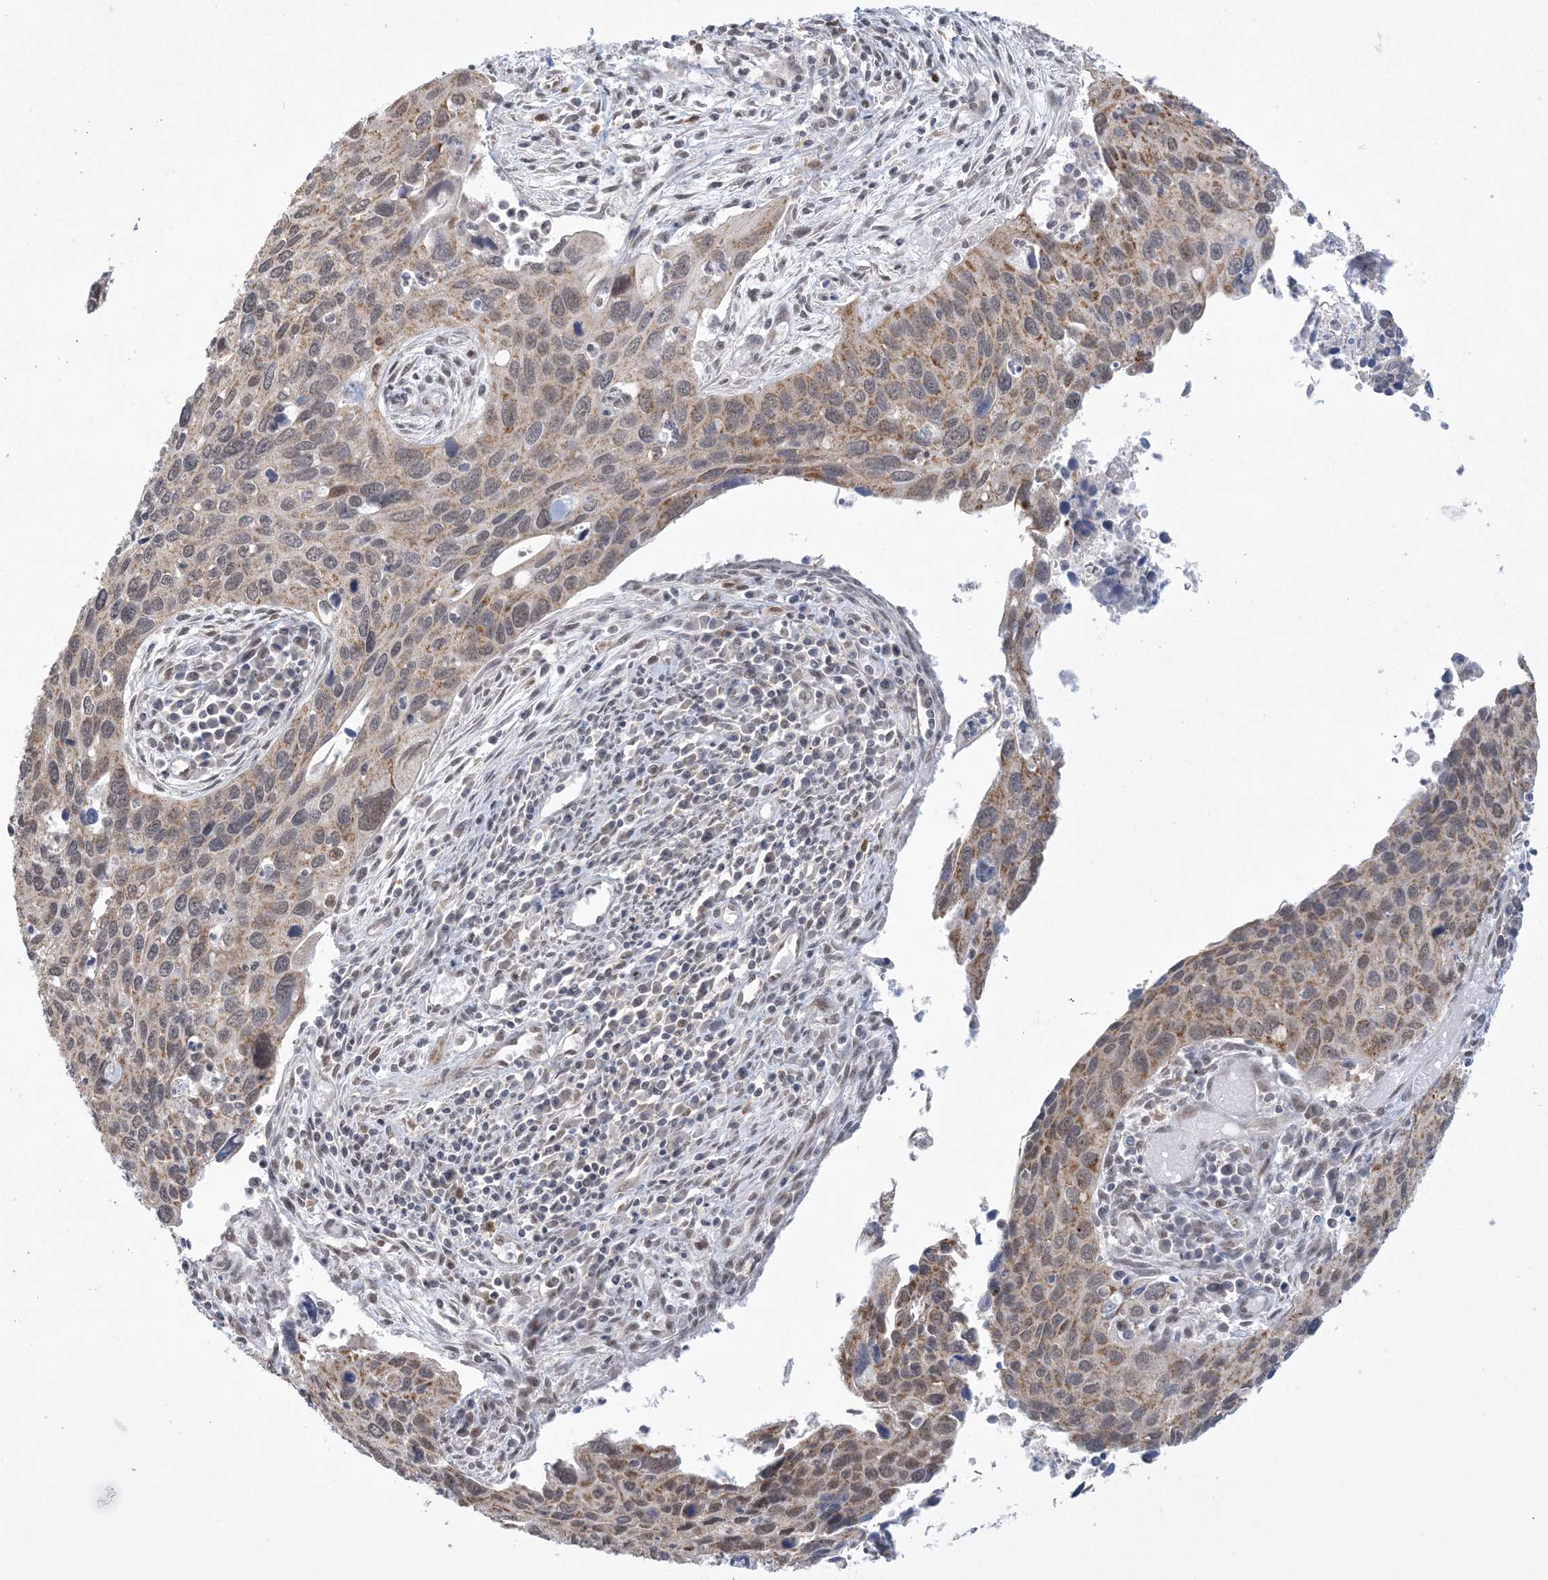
{"staining": {"intensity": "moderate", "quantity": "25%-75%", "location": "cytoplasmic/membranous,nuclear"}, "tissue": "cervical cancer", "cell_type": "Tumor cells", "image_type": "cancer", "snomed": [{"axis": "morphology", "description": "Squamous cell carcinoma, NOS"}, {"axis": "topography", "description": "Cervix"}], "caption": "The photomicrograph reveals a brown stain indicating the presence of a protein in the cytoplasmic/membranous and nuclear of tumor cells in squamous cell carcinoma (cervical). (DAB IHC, brown staining for protein, blue staining for nuclei).", "gene": "TRMT10C", "patient": {"sex": "female", "age": 55}}